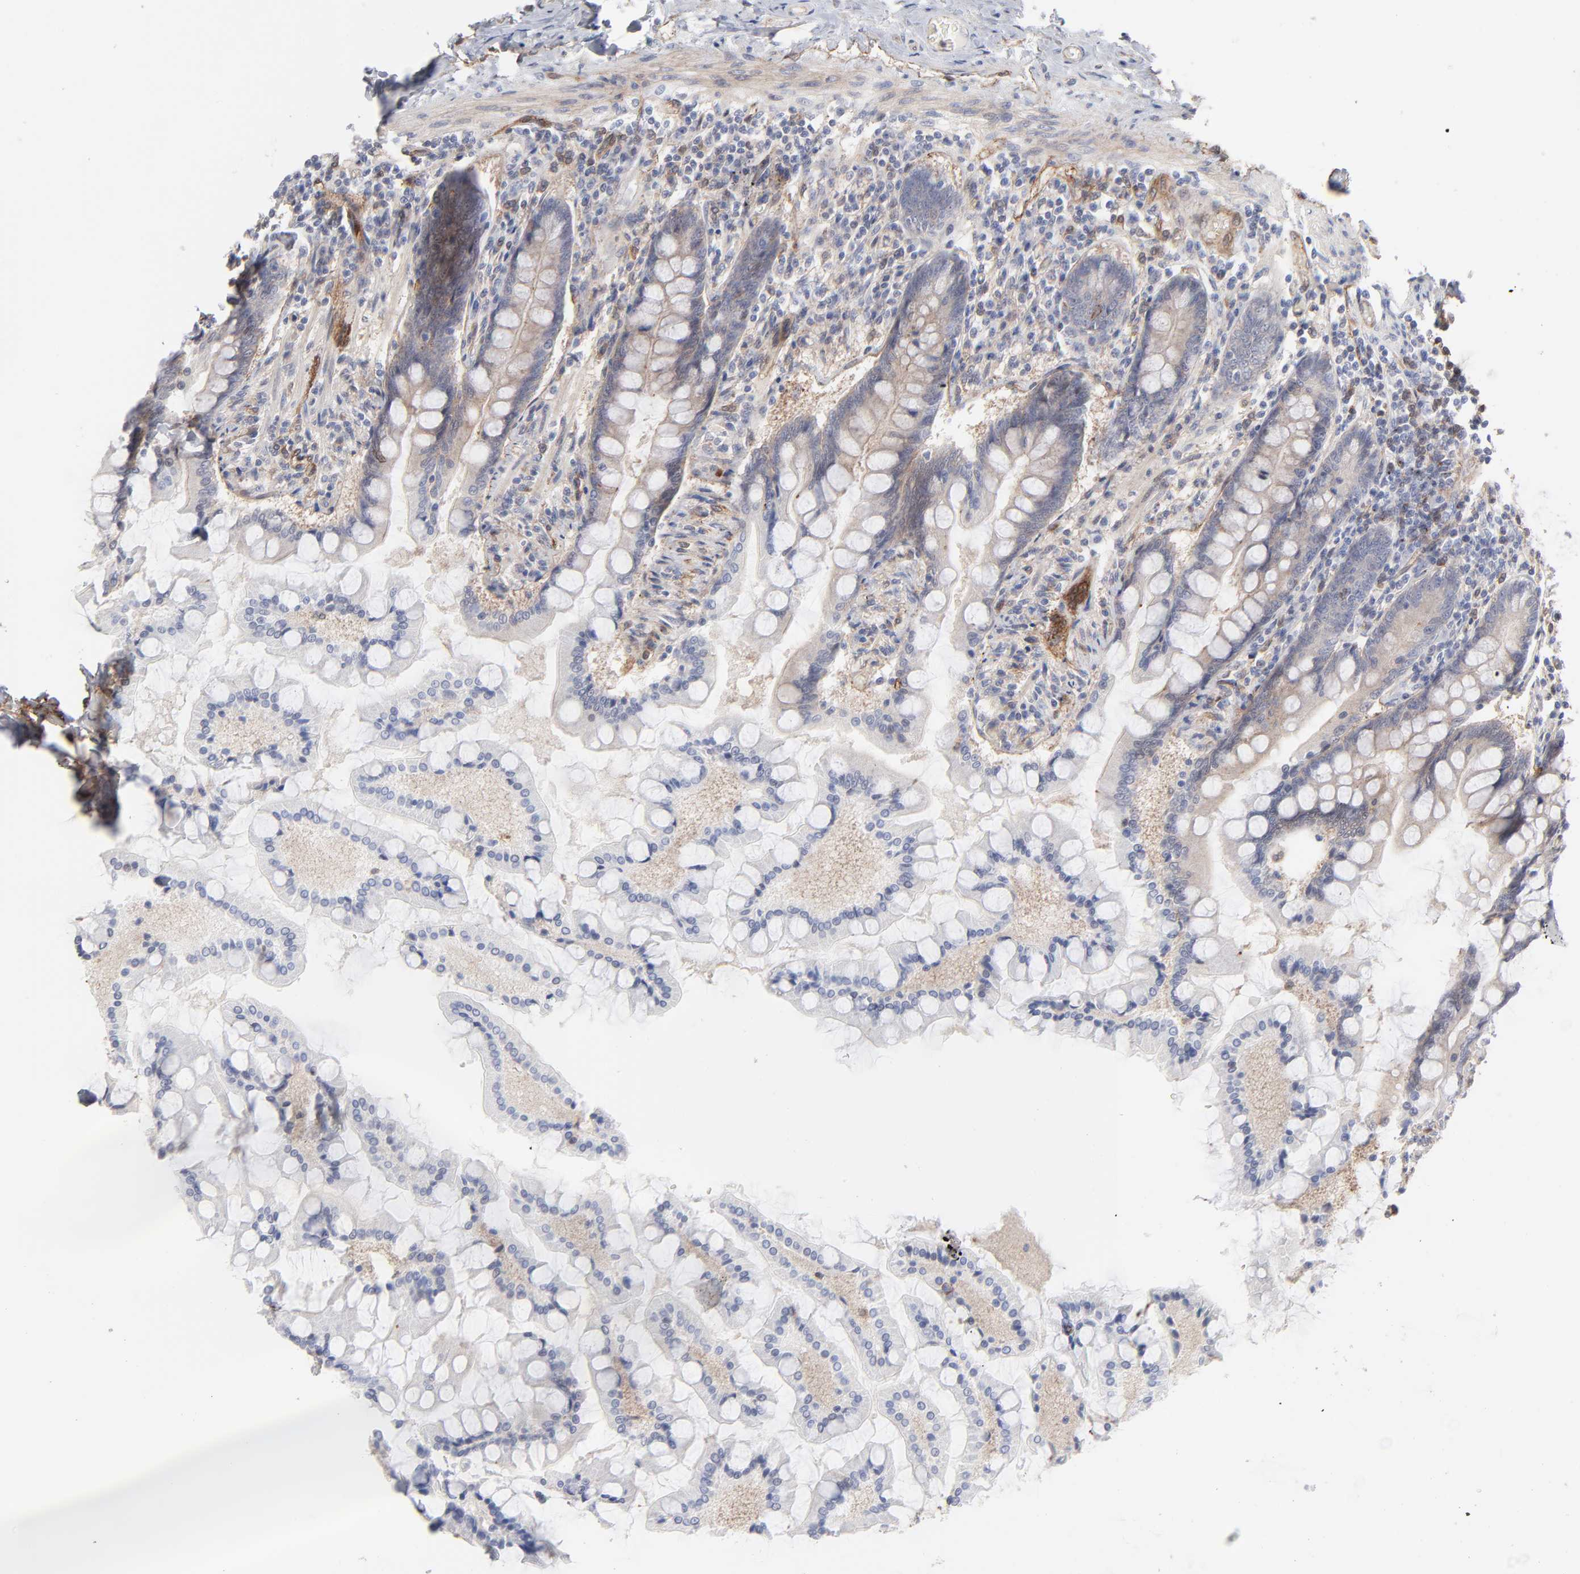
{"staining": {"intensity": "weak", "quantity": ">75%", "location": "cytoplasmic/membranous"}, "tissue": "small intestine", "cell_type": "Glandular cells", "image_type": "normal", "snomed": [{"axis": "morphology", "description": "Normal tissue, NOS"}, {"axis": "topography", "description": "Small intestine"}], "caption": "A brown stain highlights weak cytoplasmic/membranous expression of a protein in glandular cells of normal small intestine. (Stains: DAB (3,3'-diaminobenzidine) in brown, nuclei in blue, Microscopy: brightfield microscopy at high magnification).", "gene": "PXN", "patient": {"sex": "male", "age": 41}}